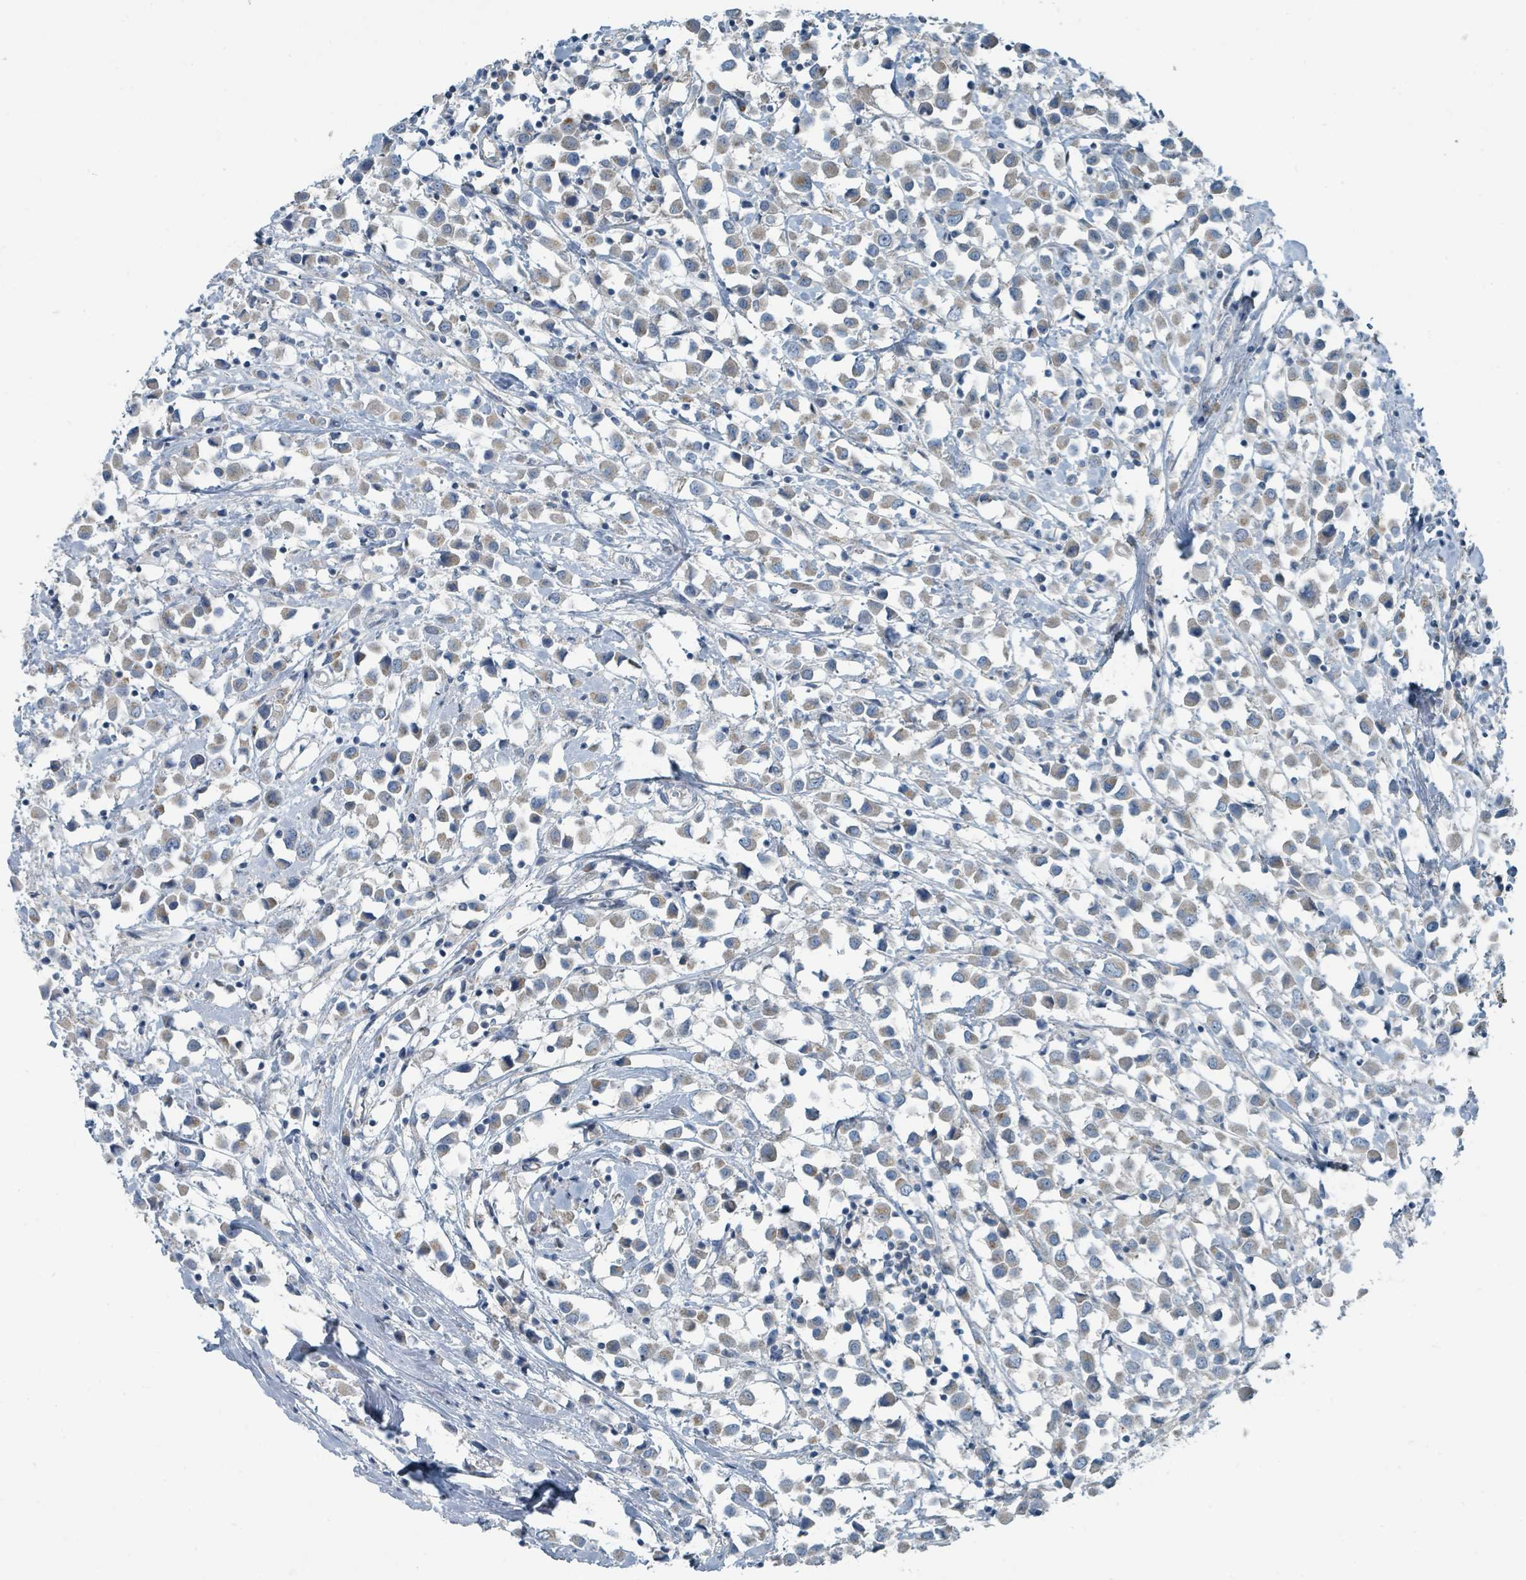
{"staining": {"intensity": "weak", "quantity": "25%-75%", "location": "cytoplasmic/membranous"}, "tissue": "breast cancer", "cell_type": "Tumor cells", "image_type": "cancer", "snomed": [{"axis": "morphology", "description": "Duct carcinoma"}, {"axis": "topography", "description": "Breast"}], "caption": "The micrograph reveals immunohistochemical staining of breast cancer. There is weak cytoplasmic/membranous positivity is identified in approximately 25%-75% of tumor cells.", "gene": "RASA4", "patient": {"sex": "female", "age": 61}}